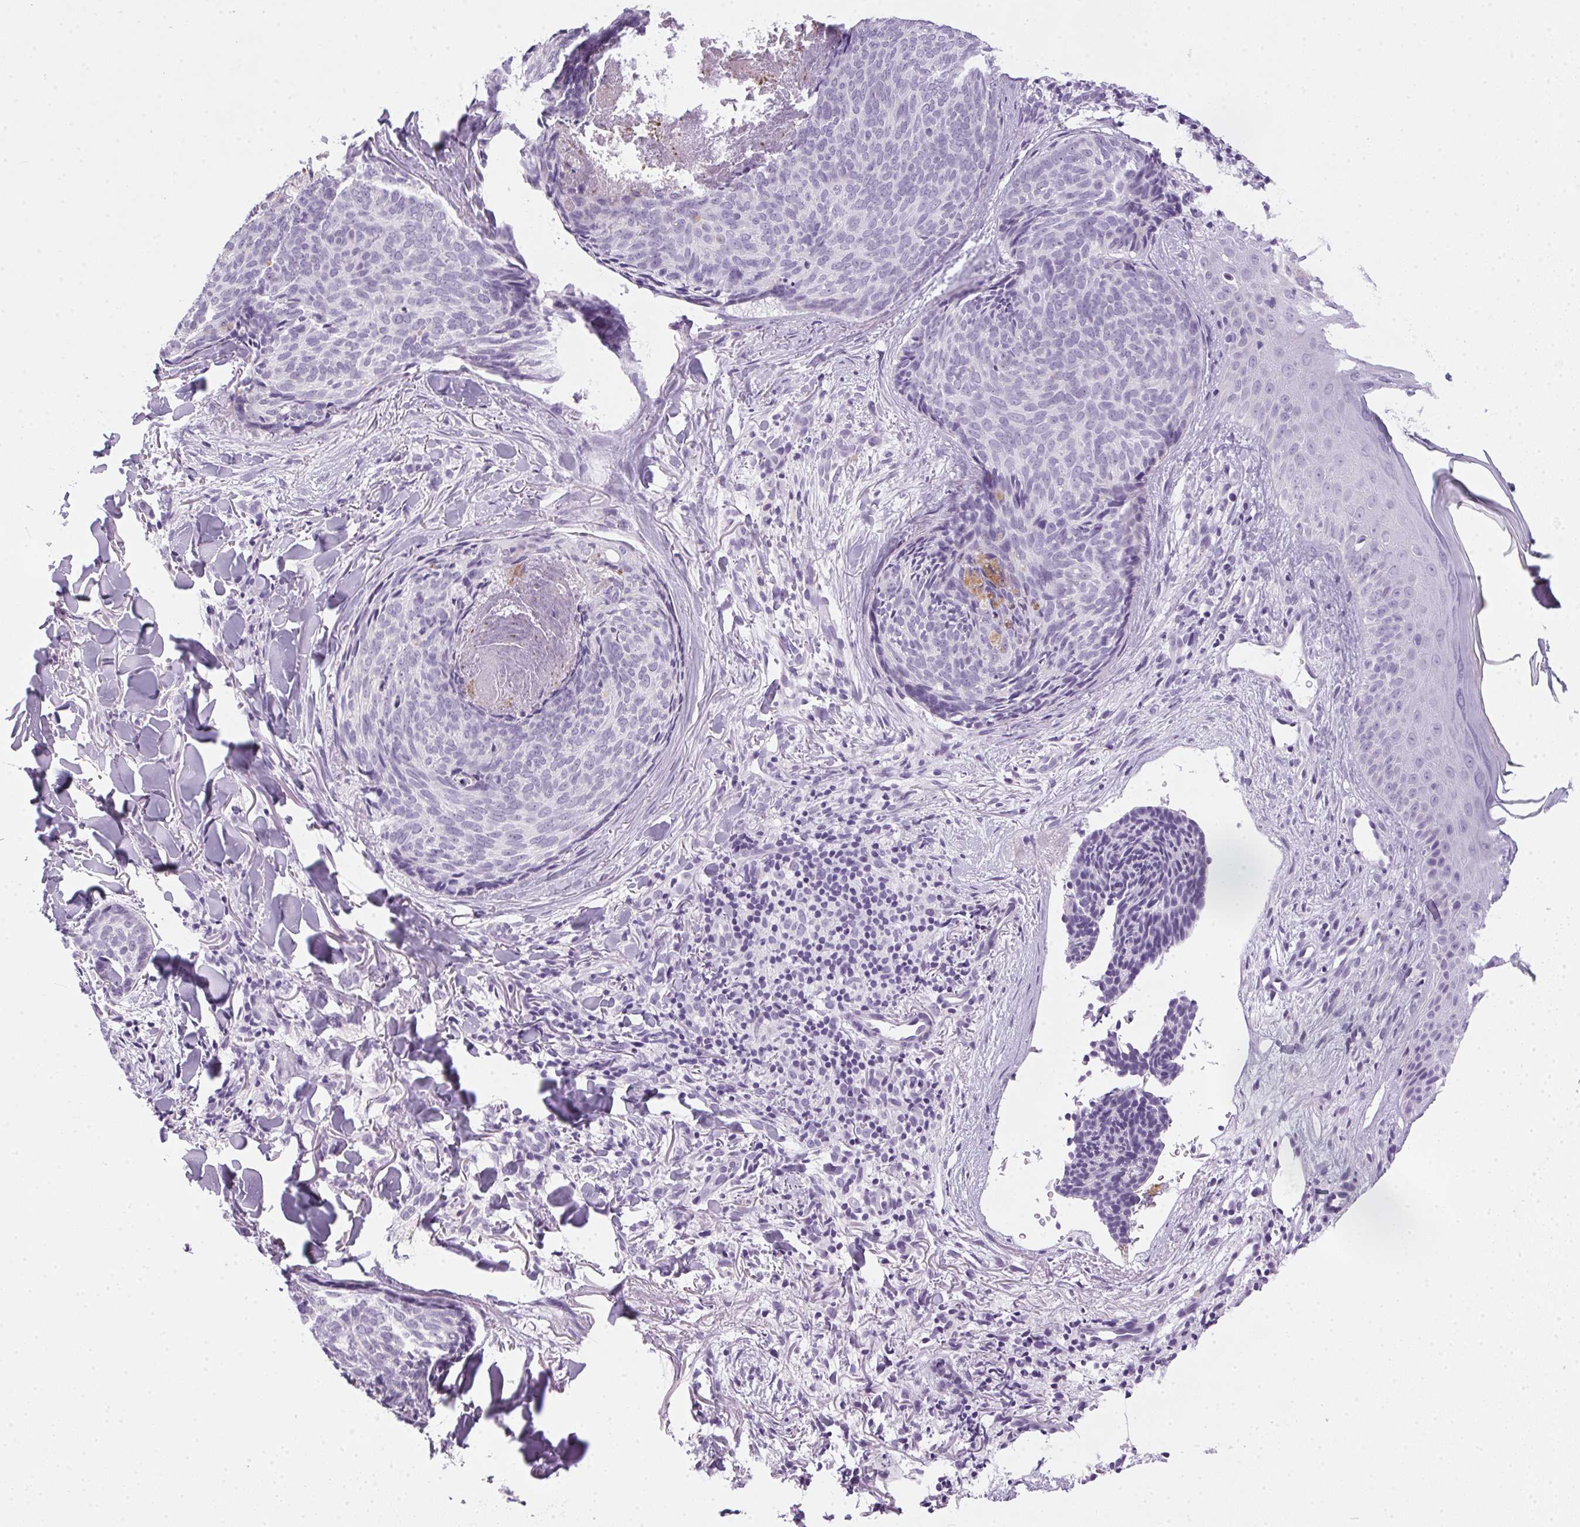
{"staining": {"intensity": "negative", "quantity": "none", "location": "none"}, "tissue": "skin cancer", "cell_type": "Tumor cells", "image_type": "cancer", "snomed": [{"axis": "morphology", "description": "Basal cell carcinoma"}, {"axis": "topography", "description": "Skin"}], "caption": "This is an immunohistochemistry micrograph of skin cancer. There is no staining in tumor cells.", "gene": "POPDC2", "patient": {"sex": "female", "age": 82}}